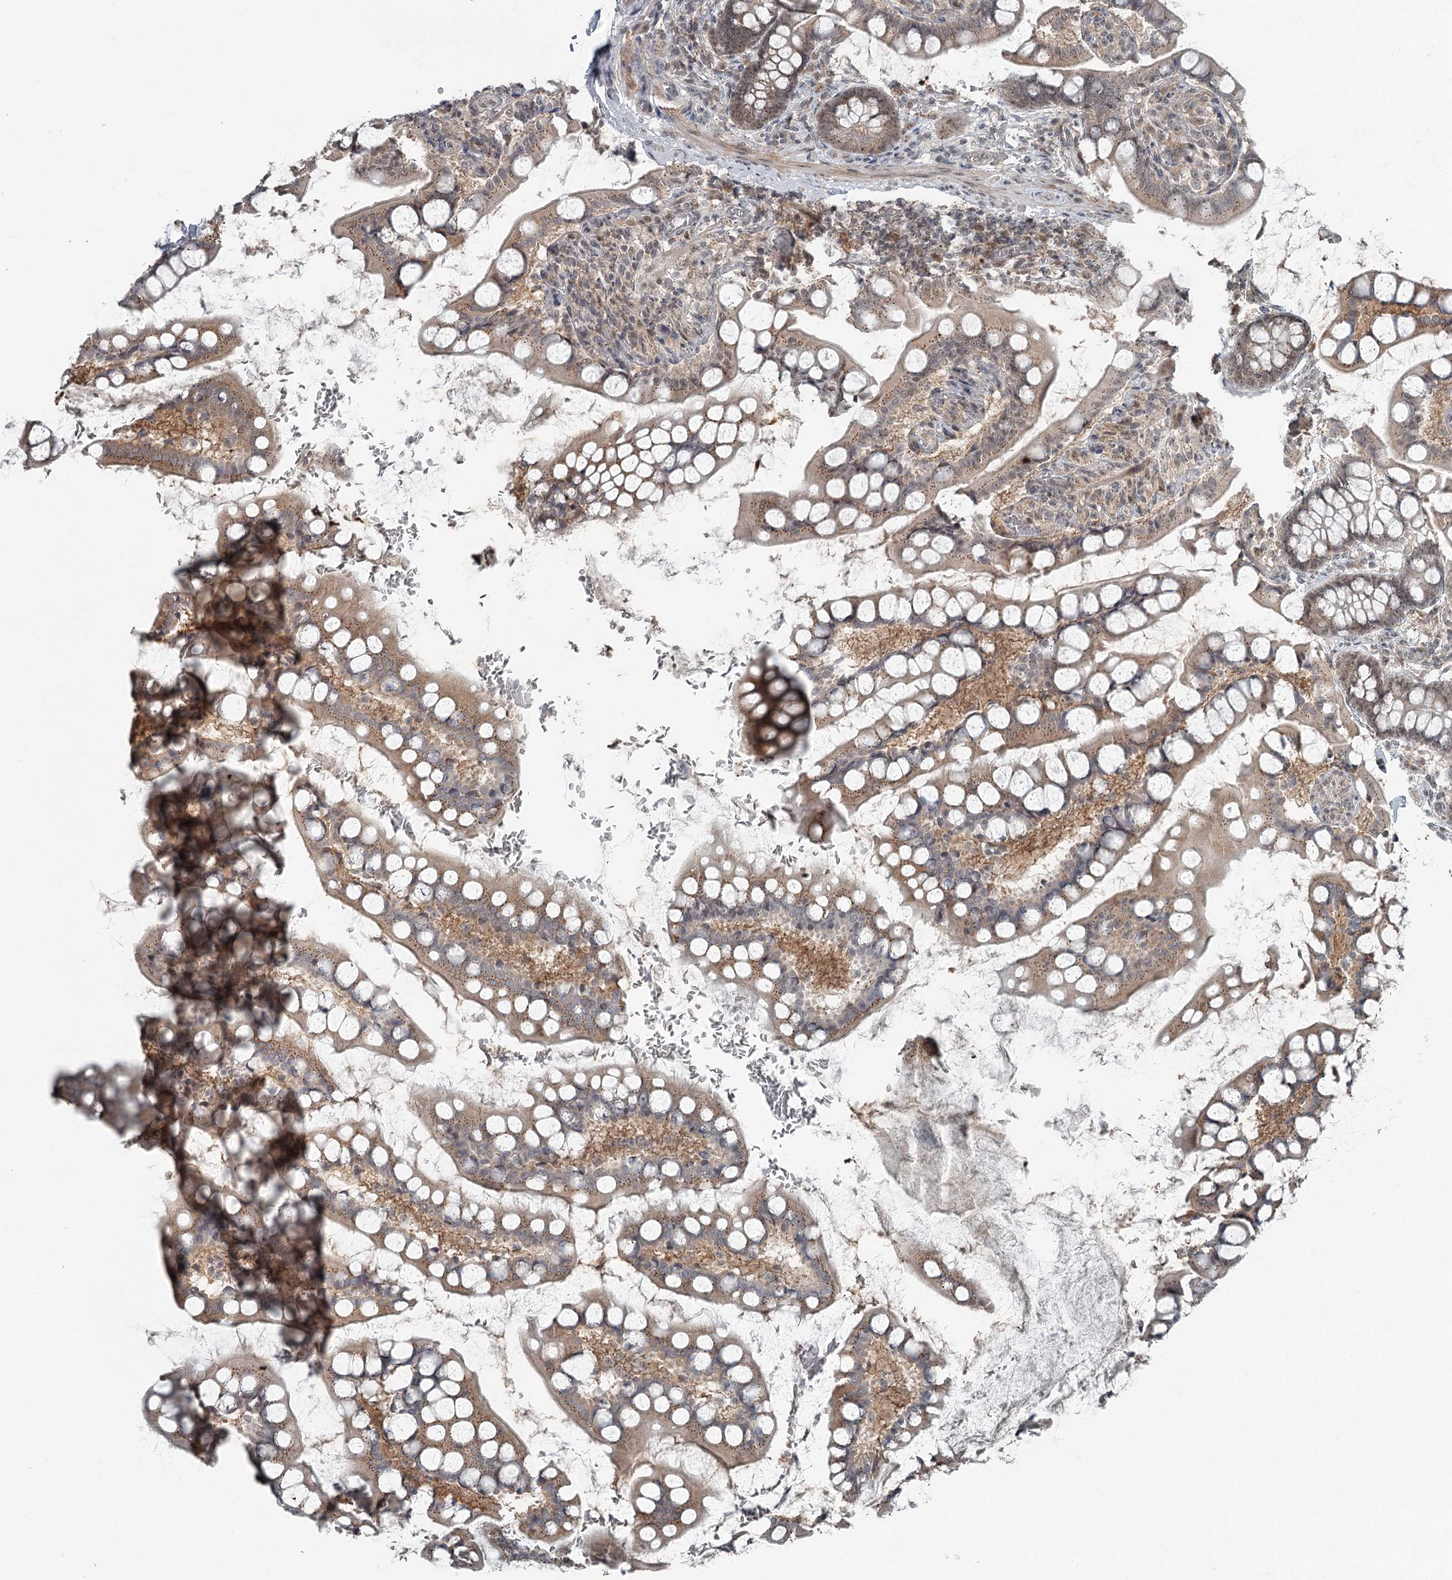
{"staining": {"intensity": "moderate", "quantity": ">75%", "location": "cytoplasmic/membranous,nuclear"}, "tissue": "small intestine", "cell_type": "Glandular cells", "image_type": "normal", "snomed": [{"axis": "morphology", "description": "Normal tissue, NOS"}, {"axis": "topography", "description": "Small intestine"}], "caption": "Immunohistochemistry (IHC) photomicrograph of normal small intestine: human small intestine stained using IHC displays medium levels of moderate protein expression localized specifically in the cytoplasmic/membranous,nuclear of glandular cells, appearing as a cytoplasmic/membranous,nuclear brown color.", "gene": "EXOSC1", "patient": {"sex": "male", "age": 52}}